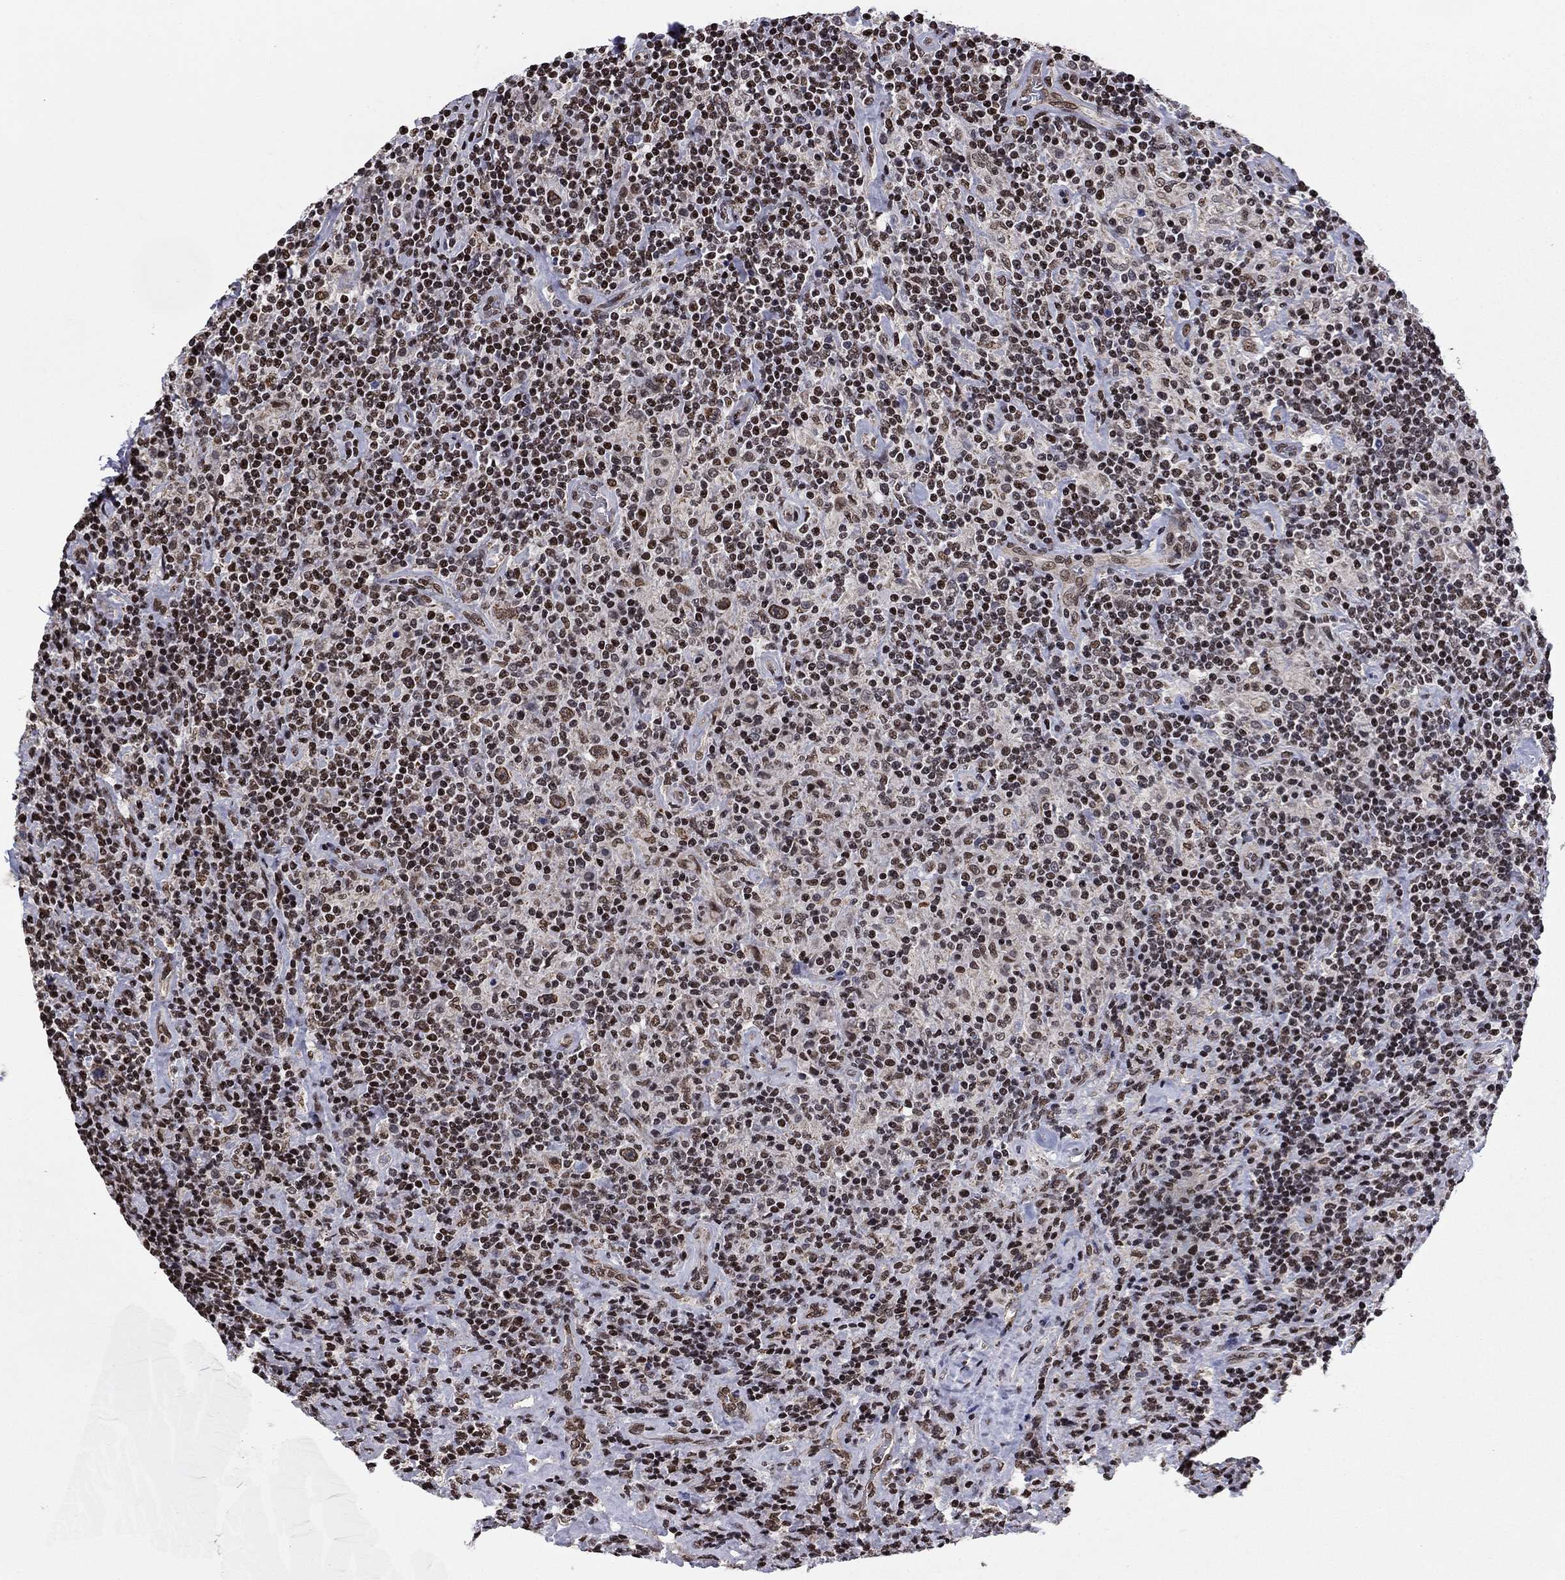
{"staining": {"intensity": "moderate", "quantity": ">75%", "location": "nuclear"}, "tissue": "lymphoma", "cell_type": "Tumor cells", "image_type": "cancer", "snomed": [{"axis": "morphology", "description": "Hodgkin's disease, NOS"}, {"axis": "topography", "description": "Lymph node"}], "caption": "Immunohistochemistry (IHC) of Hodgkin's disease demonstrates medium levels of moderate nuclear staining in about >75% of tumor cells.", "gene": "N4BP2", "patient": {"sex": "male", "age": 70}}